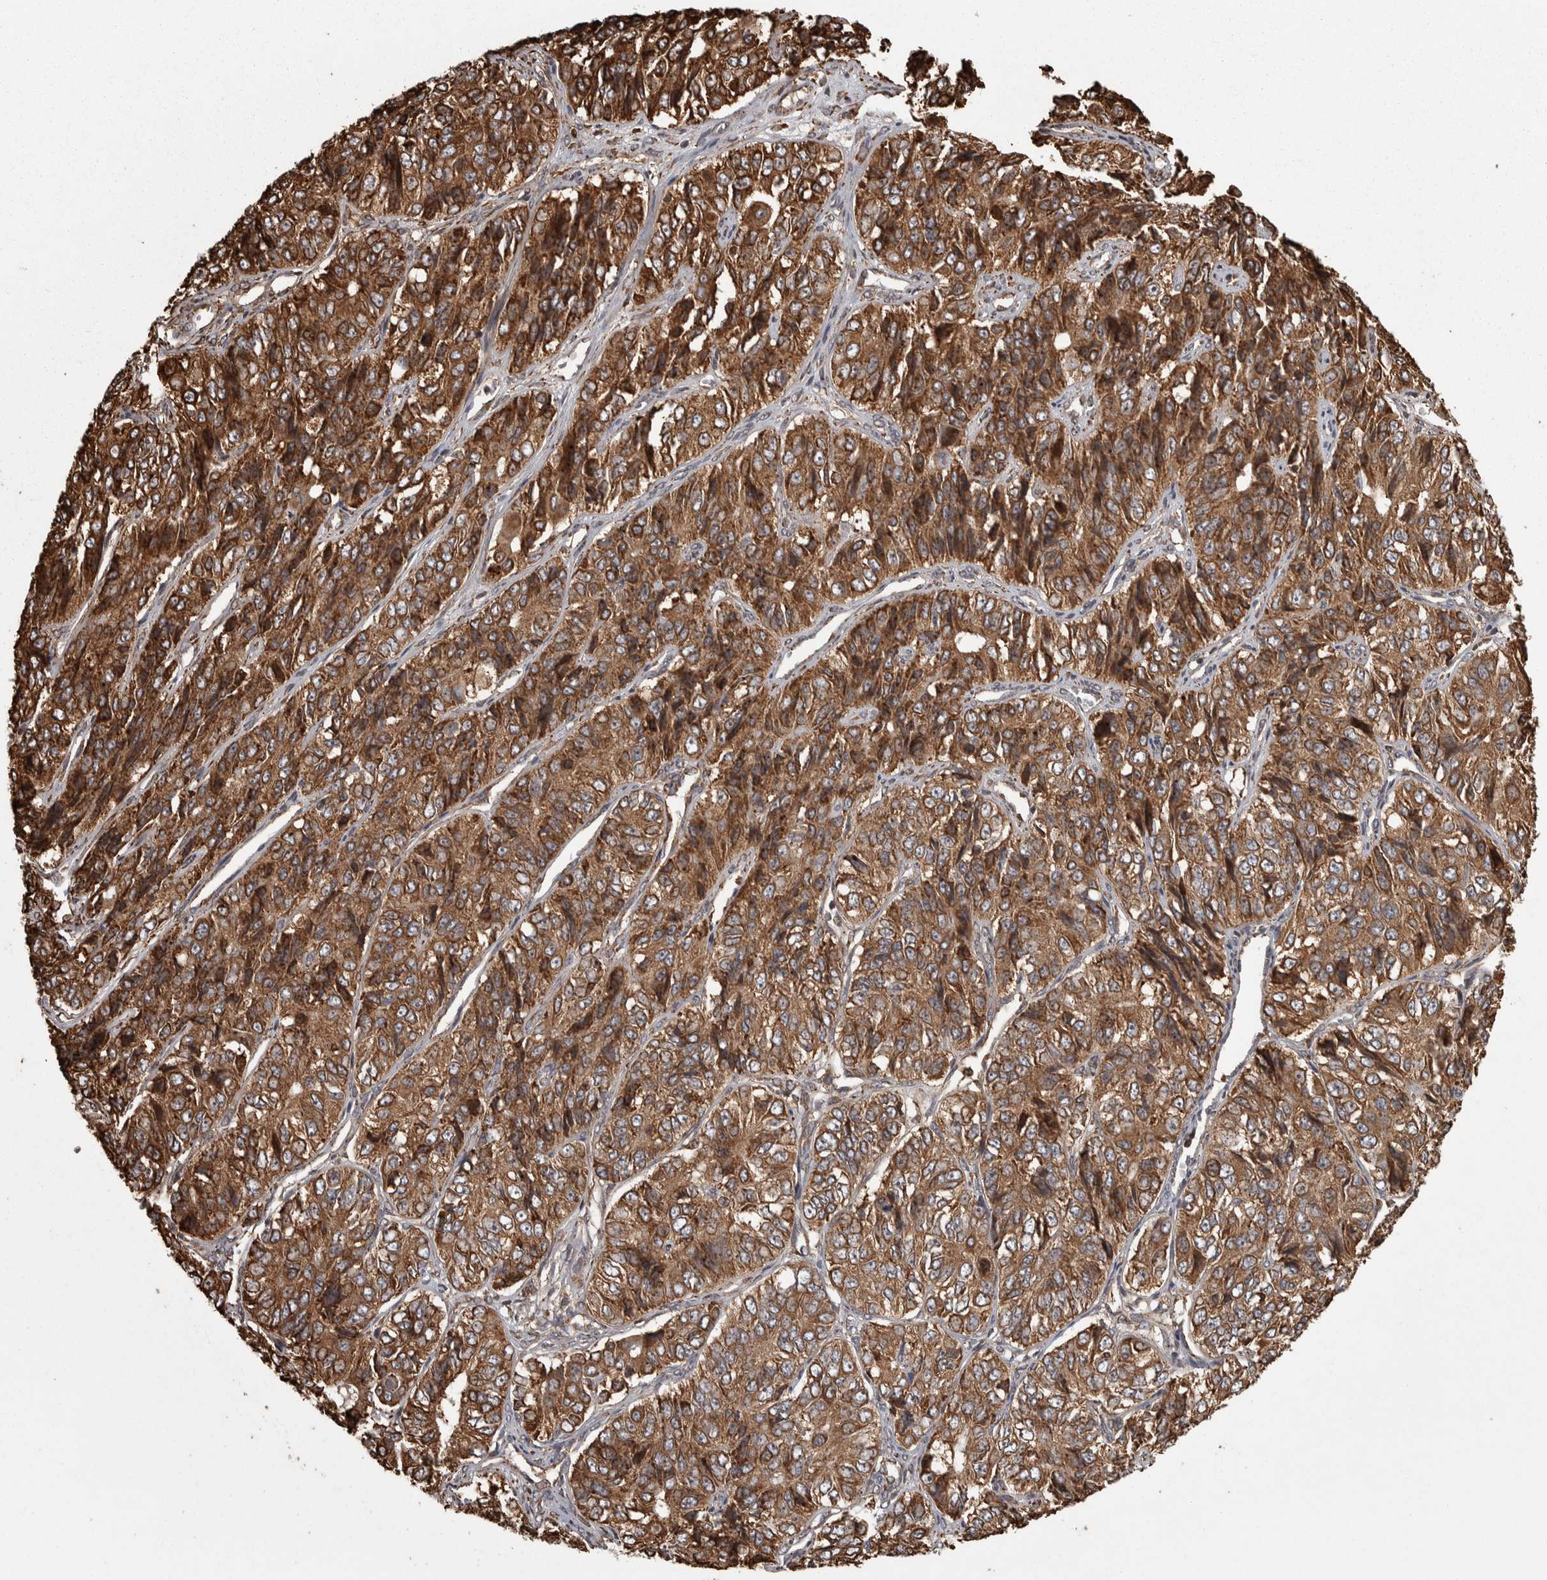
{"staining": {"intensity": "strong", "quantity": ">75%", "location": "cytoplasmic/membranous"}, "tissue": "ovarian cancer", "cell_type": "Tumor cells", "image_type": "cancer", "snomed": [{"axis": "morphology", "description": "Carcinoma, endometroid"}, {"axis": "topography", "description": "Ovary"}], "caption": "Strong cytoplasmic/membranous staining is present in about >75% of tumor cells in ovarian cancer.", "gene": "AGBL3", "patient": {"sex": "female", "age": 51}}